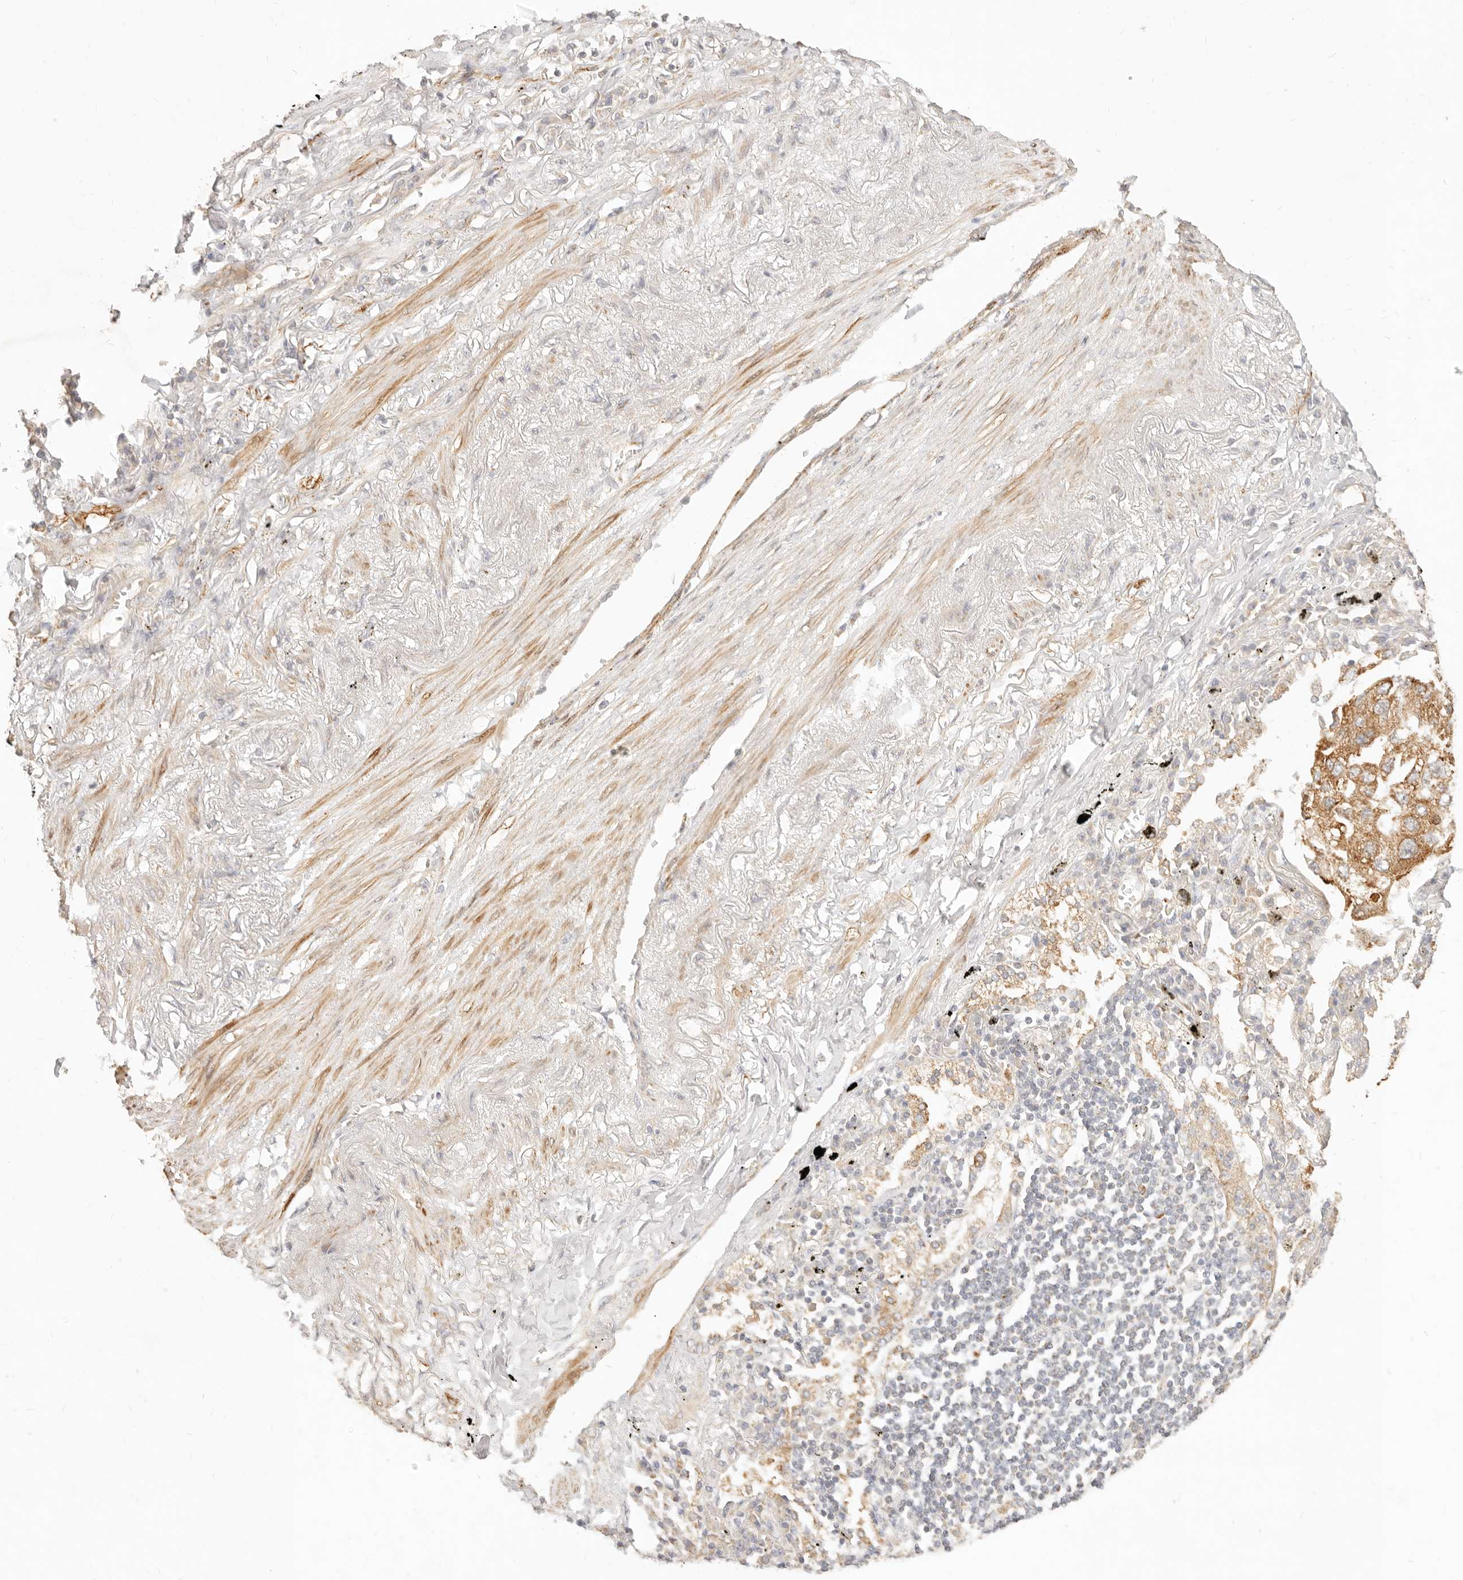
{"staining": {"intensity": "moderate", "quantity": ">75%", "location": "cytoplasmic/membranous"}, "tissue": "lung cancer", "cell_type": "Tumor cells", "image_type": "cancer", "snomed": [{"axis": "morphology", "description": "Adenocarcinoma, NOS"}, {"axis": "topography", "description": "Lung"}], "caption": "Immunohistochemical staining of human adenocarcinoma (lung) reveals moderate cytoplasmic/membranous protein expression in approximately >75% of tumor cells.", "gene": "RUBCNL", "patient": {"sex": "male", "age": 65}}